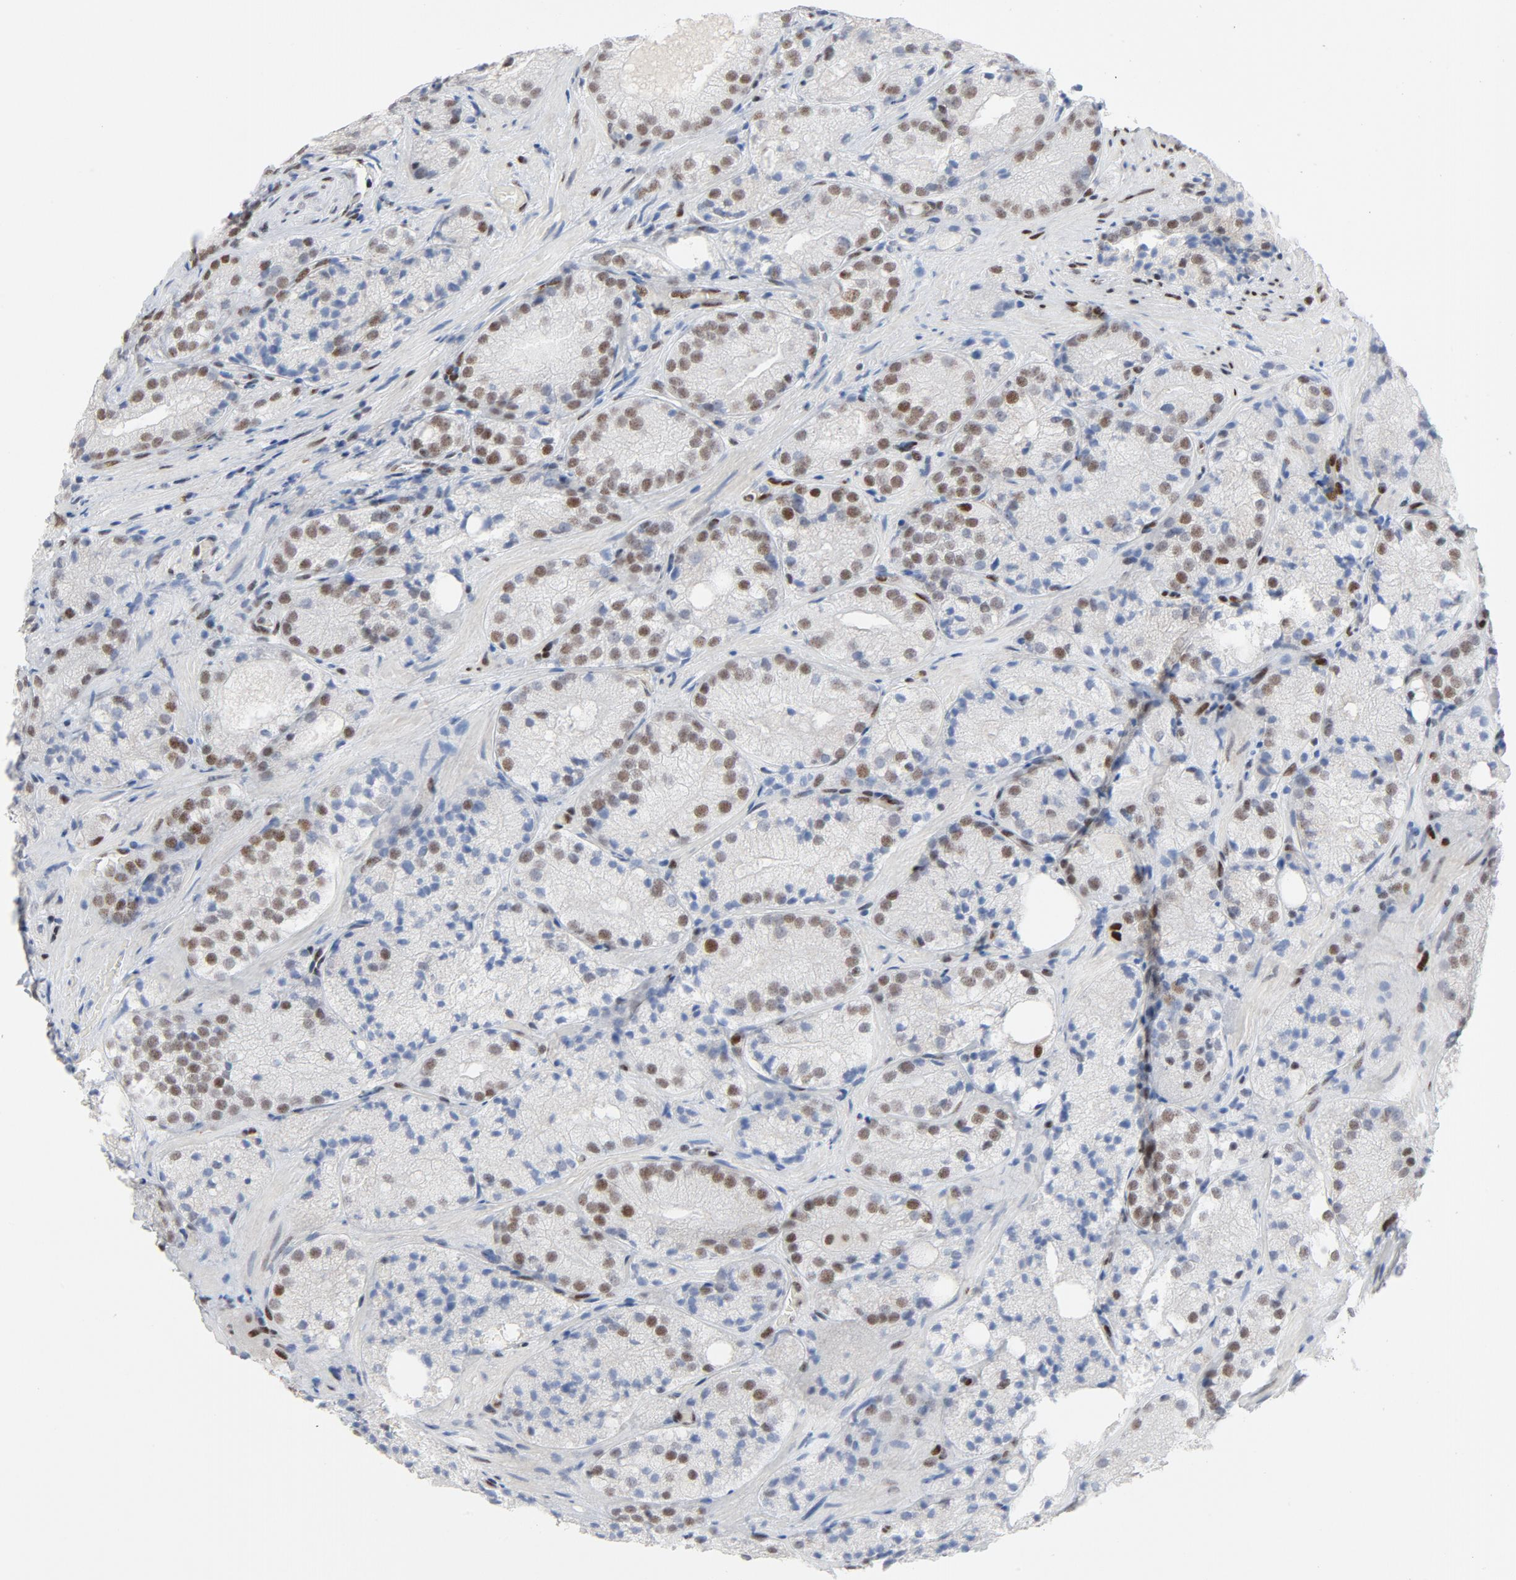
{"staining": {"intensity": "moderate", "quantity": "25%-75%", "location": "nuclear"}, "tissue": "prostate cancer", "cell_type": "Tumor cells", "image_type": "cancer", "snomed": [{"axis": "morphology", "description": "Adenocarcinoma, Low grade"}, {"axis": "topography", "description": "Prostate"}], "caption": "Protein expression analysis of human prostate low-grade adenocarcinoma reveals moderate nuclear positivity in approximately 25%-75% of tumor cells.", "gene": "HSF1", "patient": {"sex": "male", "age": 60}}